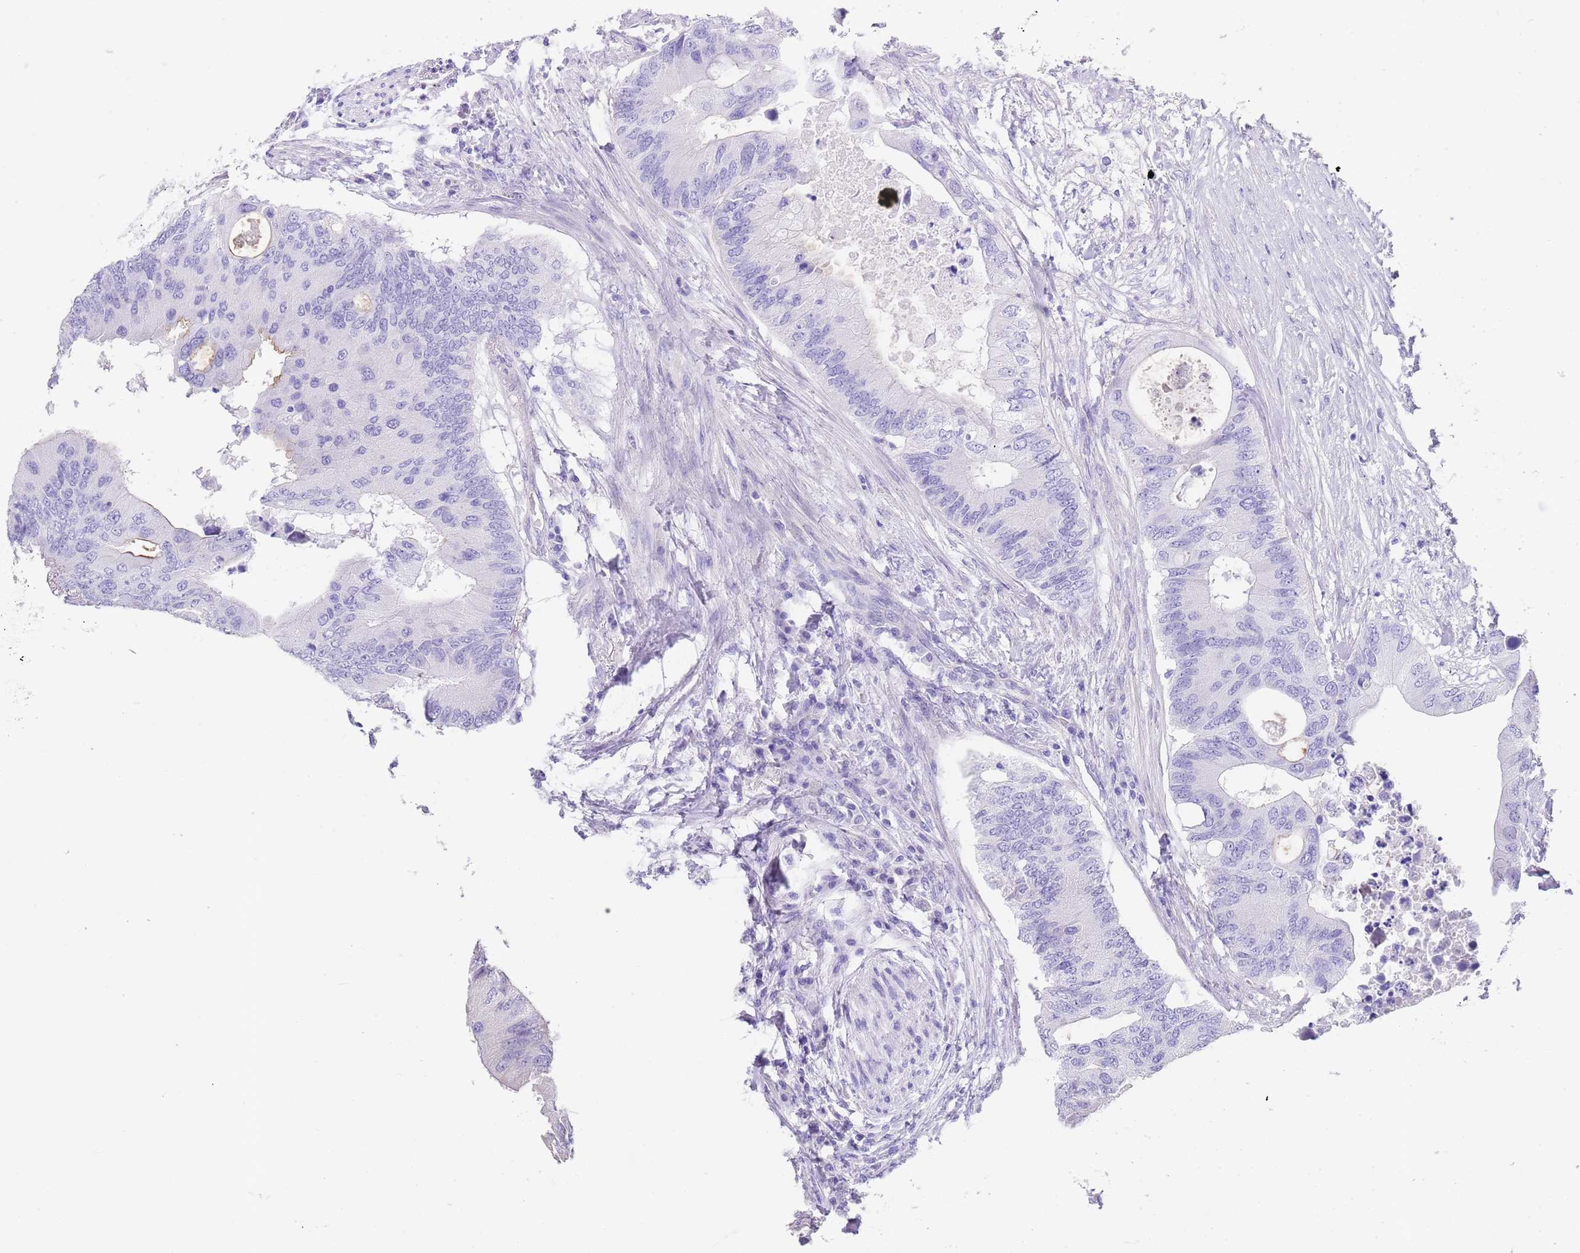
{"staining": {"intensity": "negative", "quantity": "none", "location": "none"}, "tissue": "colorectal cancer", "cell_type": "Tumor cells", "image_type": "cancer", "snomed": [{"axis": "morphology", "description": "Adenocarcinoma, NOS"}, {"axis": "topography", "description": "Colon"}], "caption": "Colorectal cancer was stained to show a protein in brown. There is no significant positivity in tumor cells.", "gene": "CPXM2", "patient": {"sex": "male", "age": 71}}